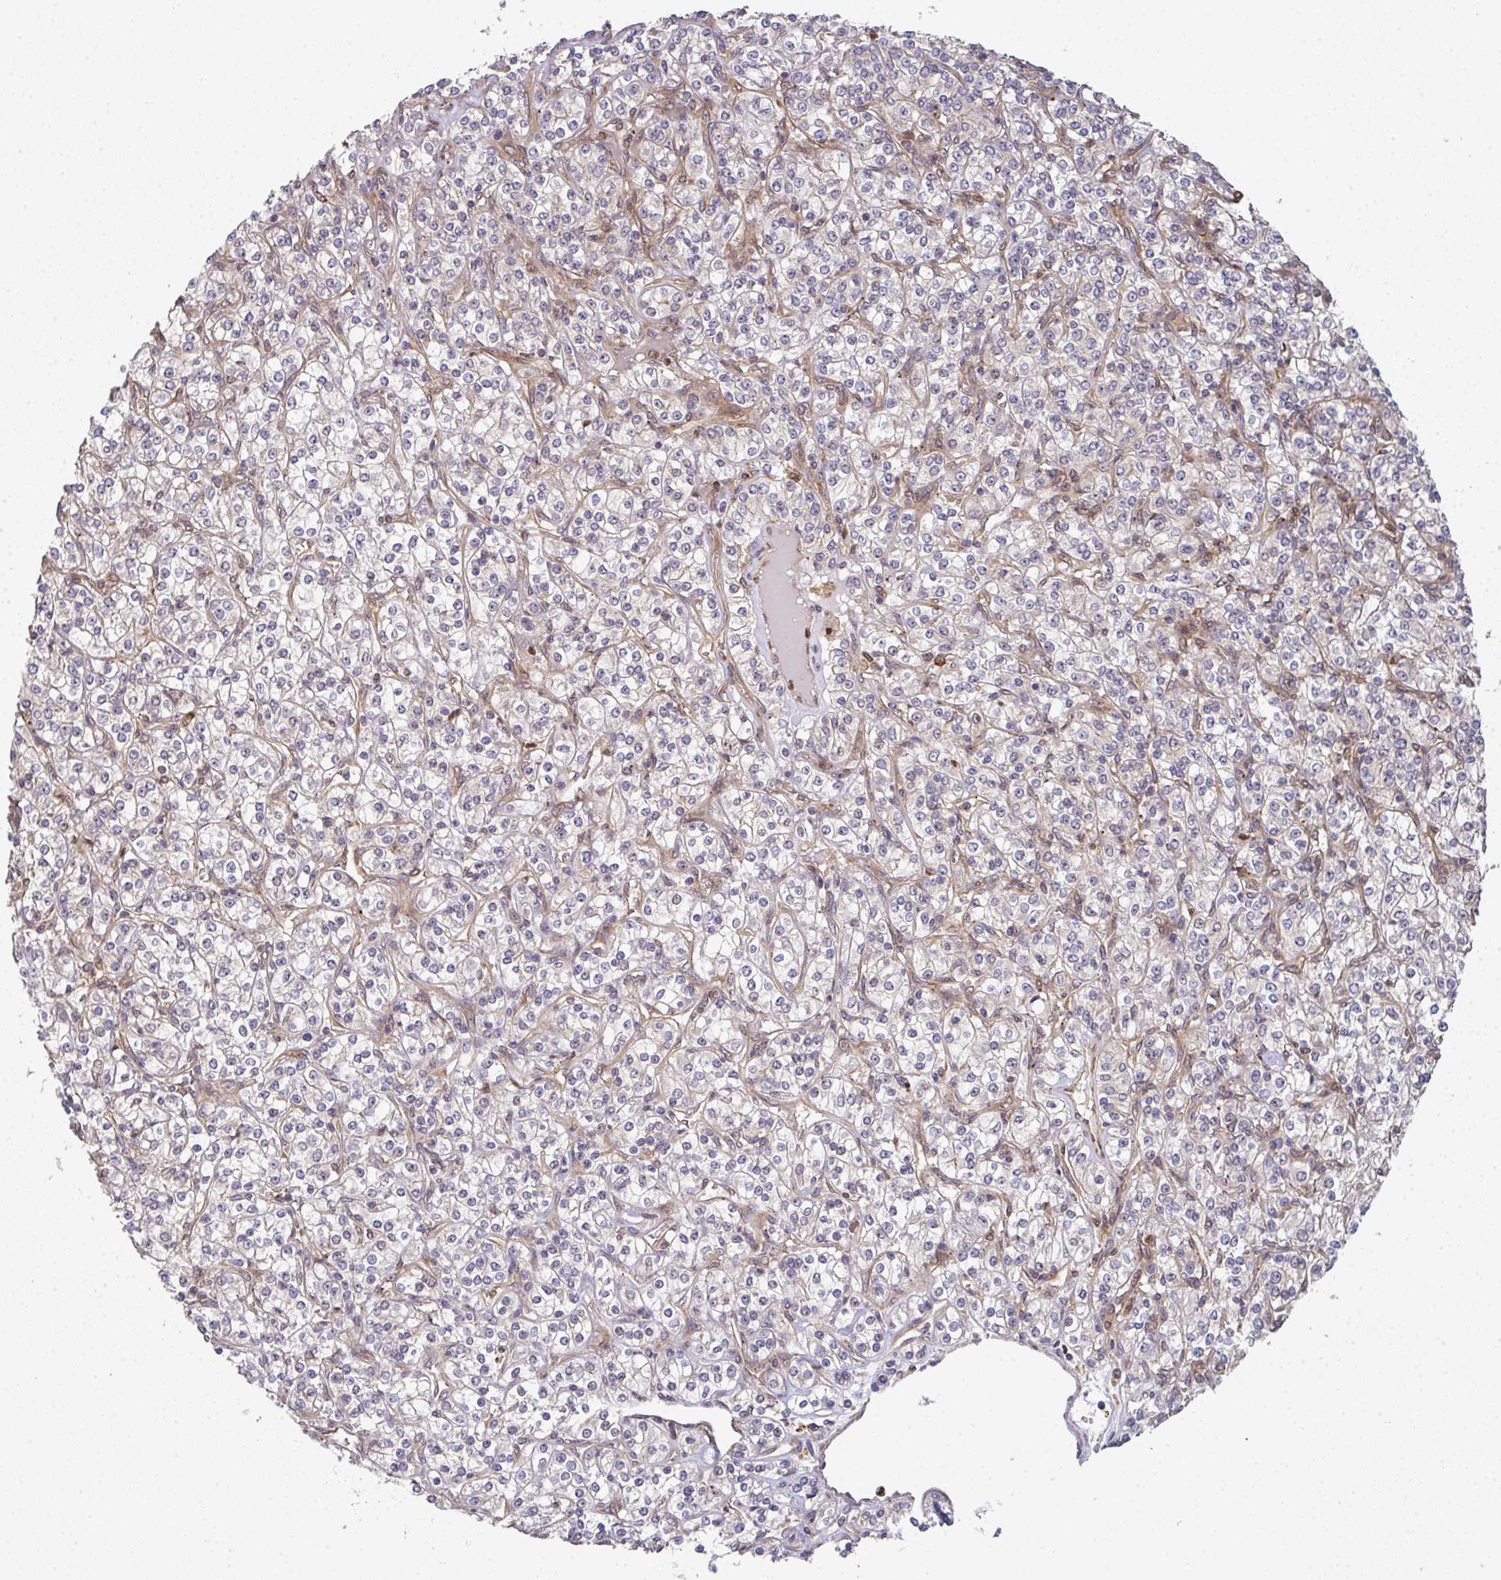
{"staining": {"intensity": "negative", "quantity": "none", "location": "none"}, "tissue": "renal cancer", "cell_type": "Tumor cells", "image_type": "cancer", "snomed": [{"axis": "morphology", "description": "Adenocarcinoma, NOS"}, {"axis": "topography", "description": "Kidney"}], "caption": "Tumor cells show no significant protein positivity in adenocarcinoma (renal). The staining is performed using DAB brown chromogen with nuclei counter-stained in using hematoxylin.", "gene": "SIMC1", "patient": {"sex": "male", "age": 77}}